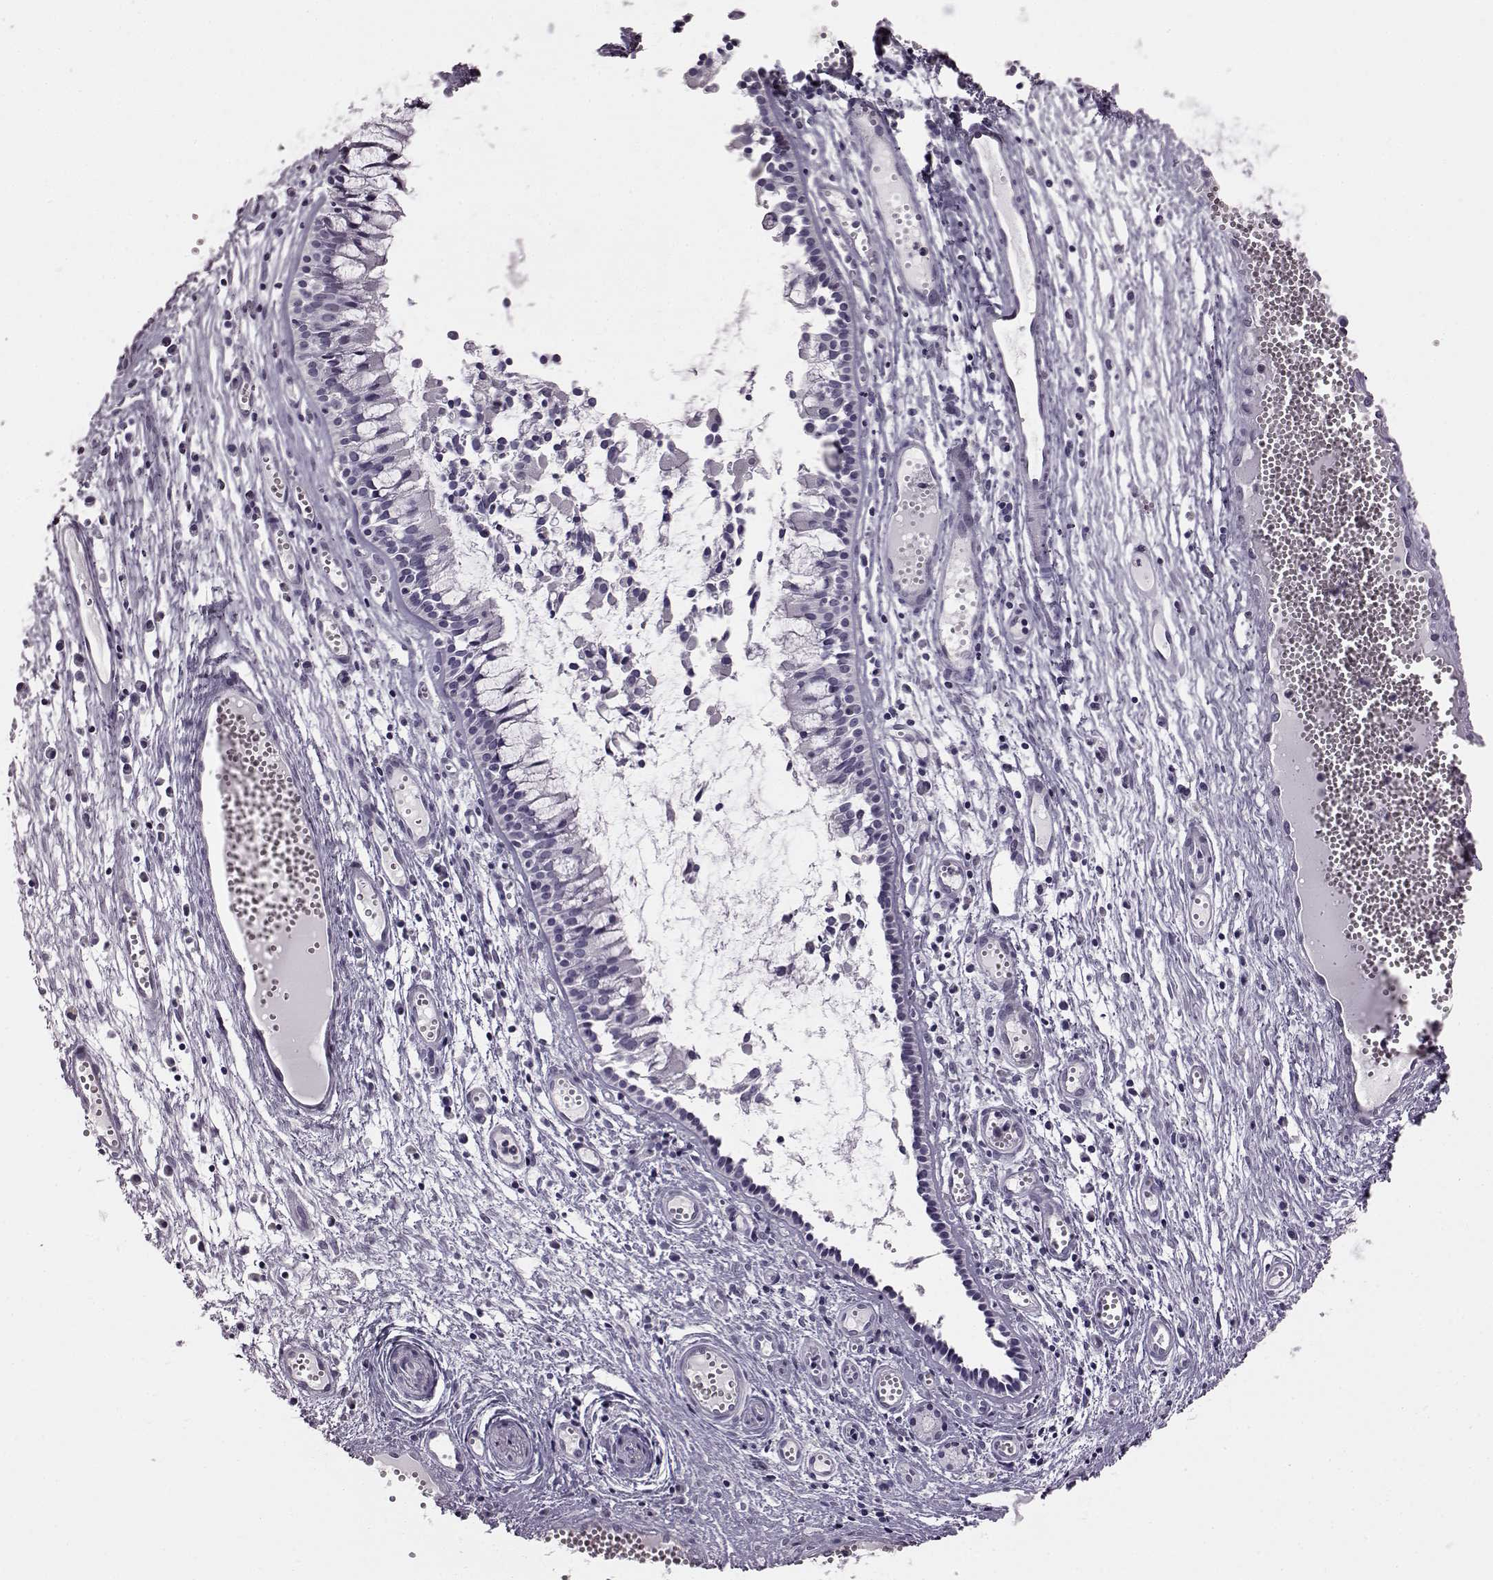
{"staining": {"intensity": "negative", "quantity": "none", "location": "none"}, "tissue": "nasopharynx", "cell_type": "Respiratory epithelial cells", "image_type": "normal", "snomed": [{"axis": "morphology", "description": "Normal tissue, NOS"}, {"axis": "topography", "description": "Nasopharynx"}], "caption": "Immunohistochemical staining of benign nasopharynx reveals no significant positivity in respiratory epithelial cells.", "gene": "ADGRG2", "patient": {"sex": "male", "age": 31}}